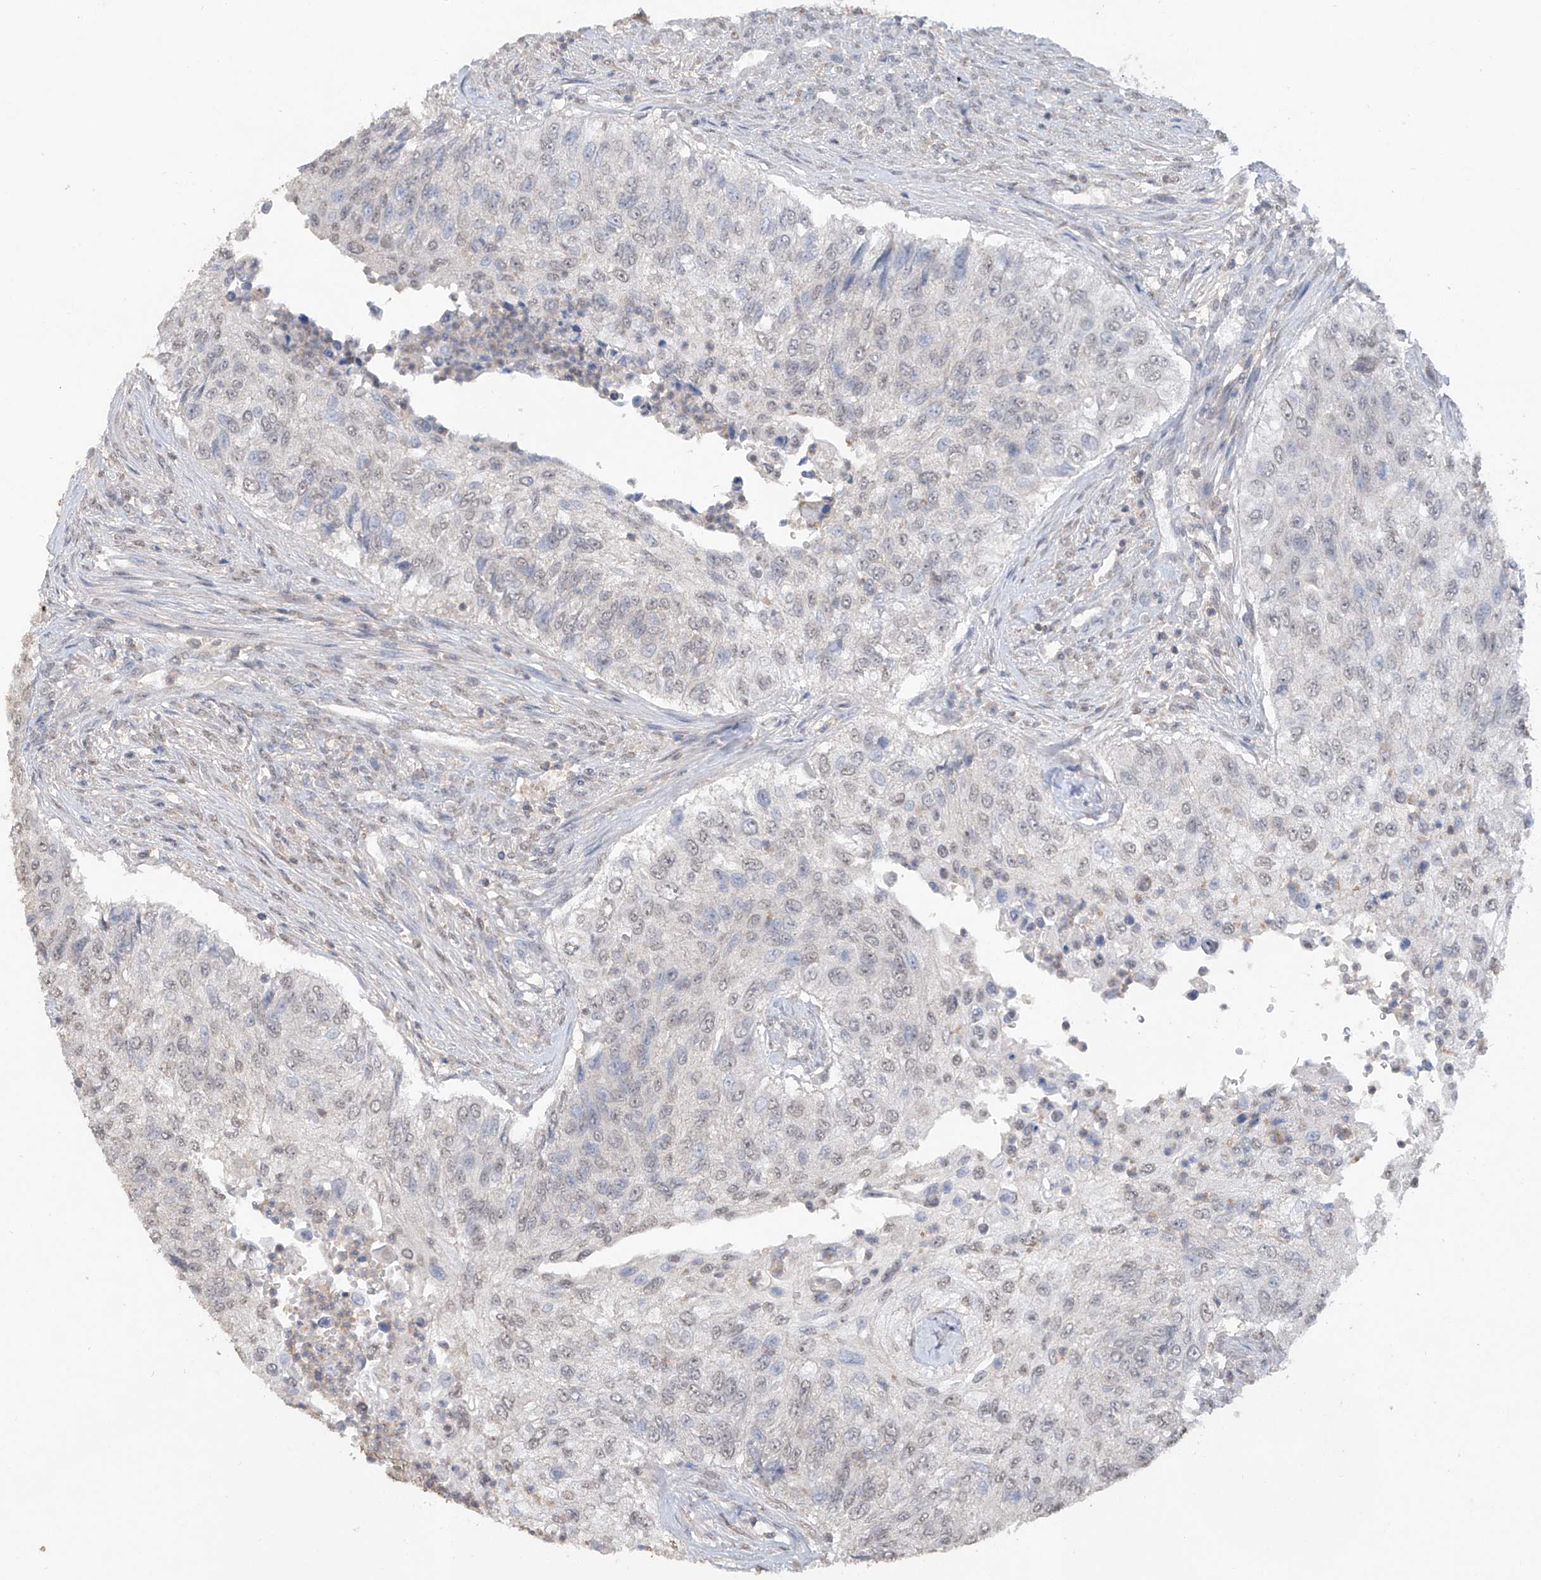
{"staining": {"intensity": "weak", "quantity": "25%-75%", "location": "nuclear"}, "tissue": "urothelial cancer", "cell_type": "Tumor cells", "image_type": "cancer", "snomed": [{"axis": "morphology", "description": "Urothelial carcinoma, High grade"}, {"axis": "topography", "description": "Urinary bladder"}], "caption": "Immunohistochemistry histopathology image of neoplastic tissue: urothelial cancer stained using immunohistochemistry (IHC) exhibits low levels of weak protein expression localized specifically in the nuclear of tumor cells, appearing as a nuclear brown color.", "gene": "HAS3", "patient": {"sex": "female", "age": 60}}